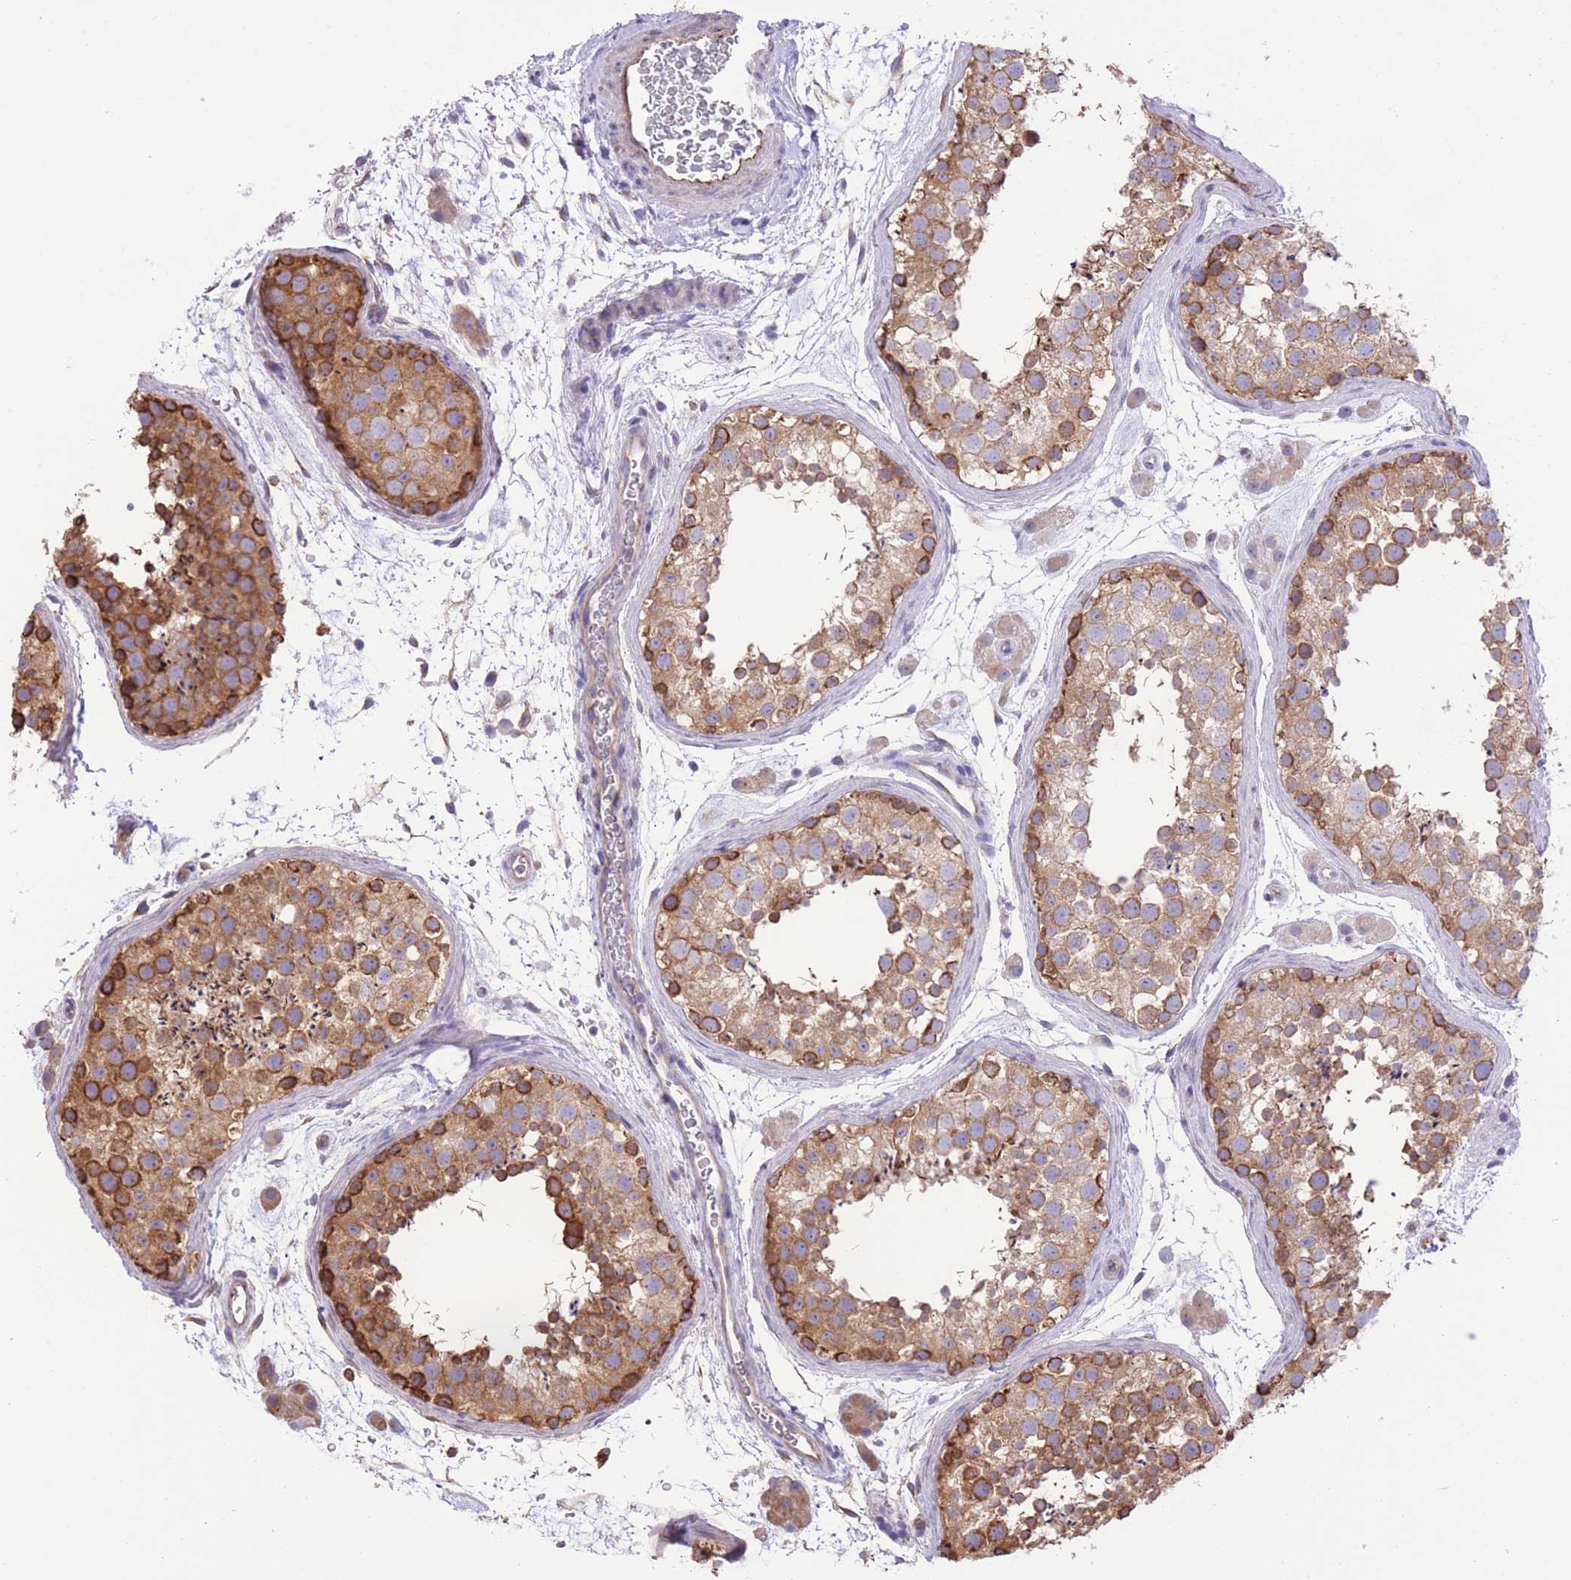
{"staining": {"intensity": "moderate", "quantity": ">75%", "location": "cytoplasmic/membranous"}, "tissue": "testis", "cell_type": "Cells in seminiferous ducts", "image_type": "normal", "snomed": [{"axis": "morphology", "description": "Normal tissue, NOS"}, {"axis": "topography", "description": "Testis"}], "caption": "A high-resolution micrograph shows immunohistochemistry (IHC) staining of benign testis, which reveals moderate cytoplasmic/membranous expression in approximately >75% of cells in seminiferous ducts.", "gene": "RHOU", "patient": {"sex": "male", "age": 41}}